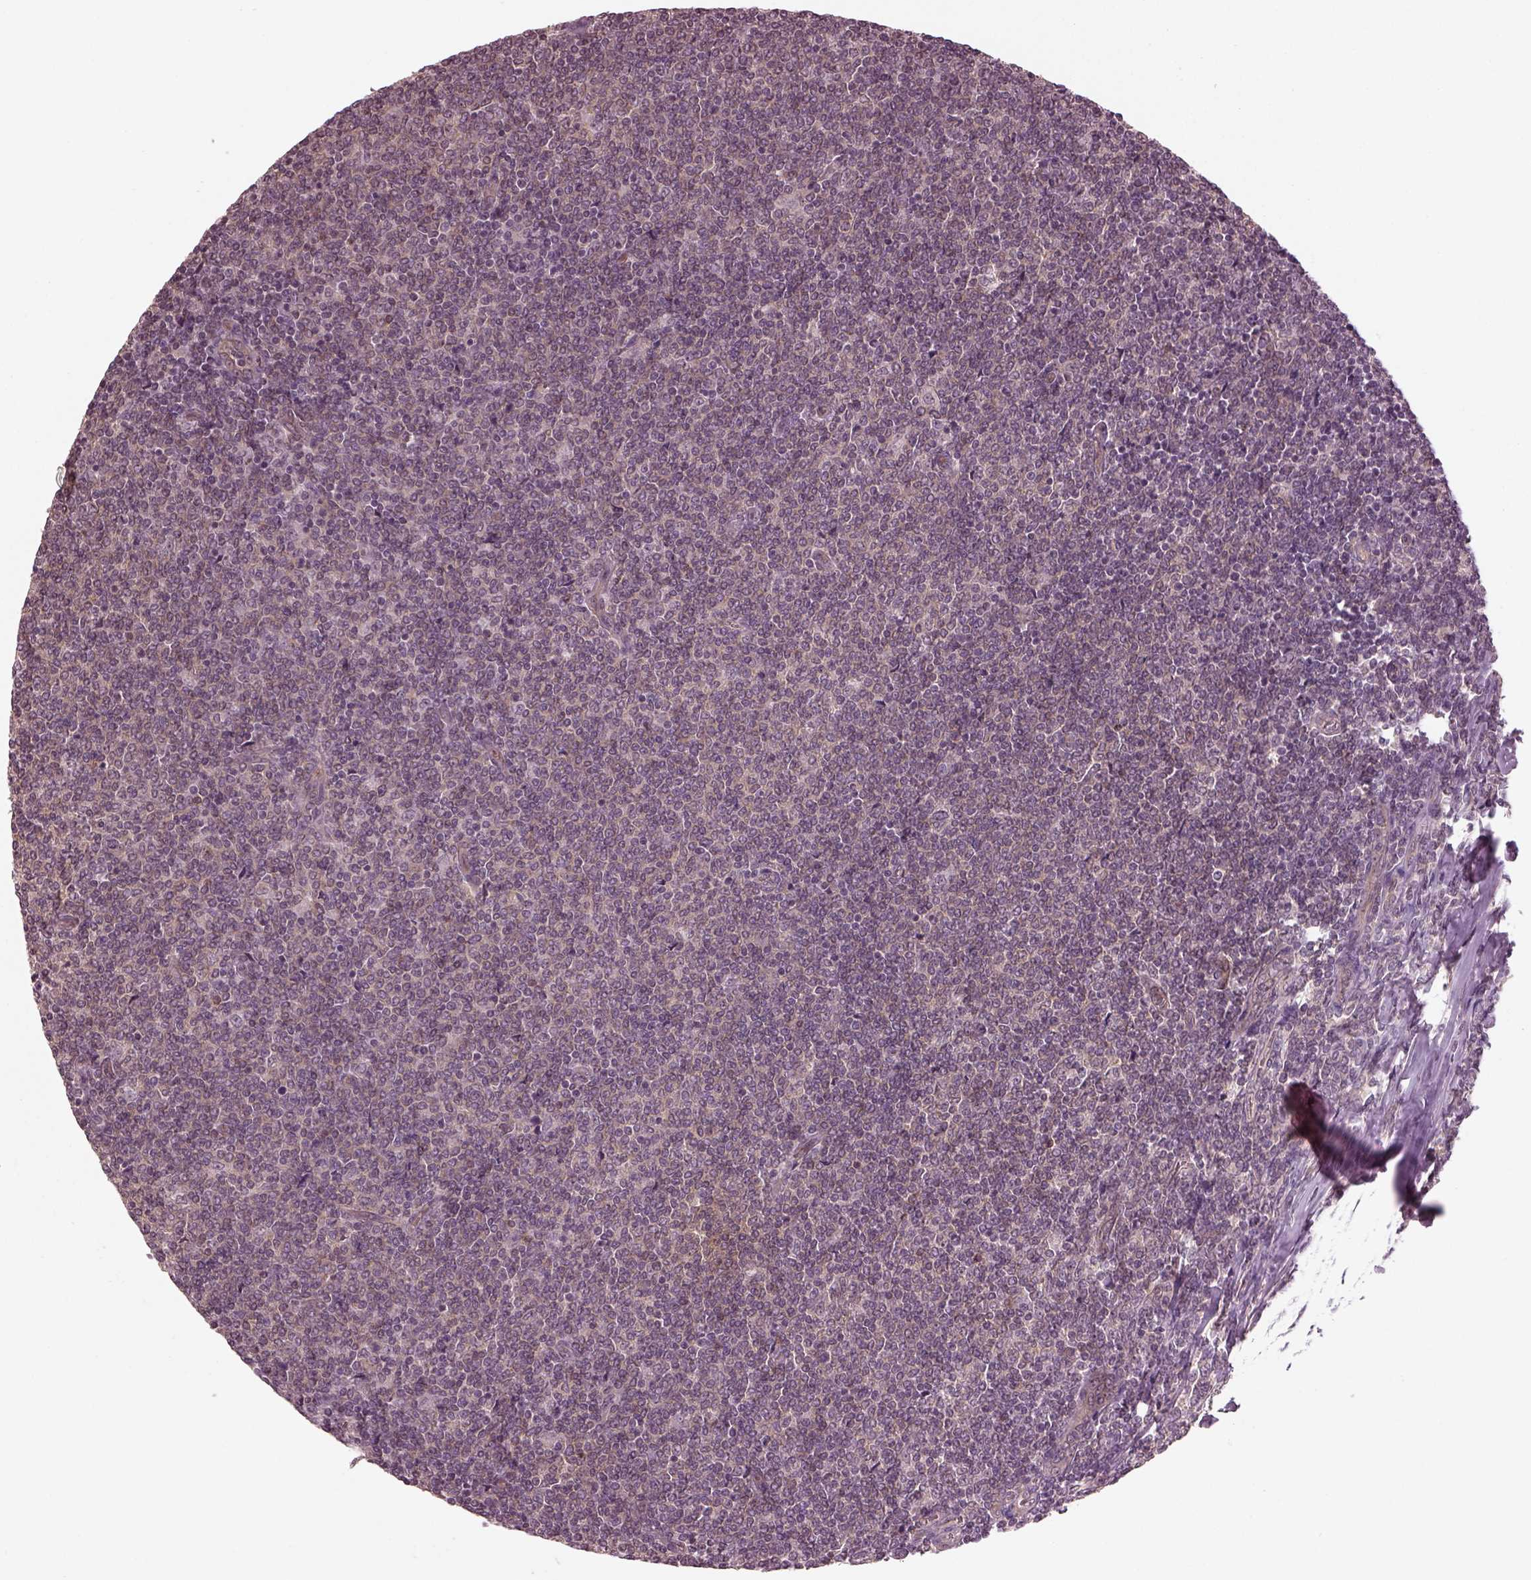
{"staining": {"intensity": "negative", "quantity": "none", "location": "none"}, "tissue": "lymphoma", "cell_type": "Tumor cells", "image_type": "cancer", "snomed": [{"axis": "morphology", "description": "Malignant lymphoma, non-Hodgkin's type, Low grade"}, {"axis": "topography", "description": "Lymph node"}], "caption": "Lymphoma was stained to show a protein in brown. There is no significant positivity in tumor cells.", "gene": "GNRH1", "patient": {"sex": "male", "age": 52}}